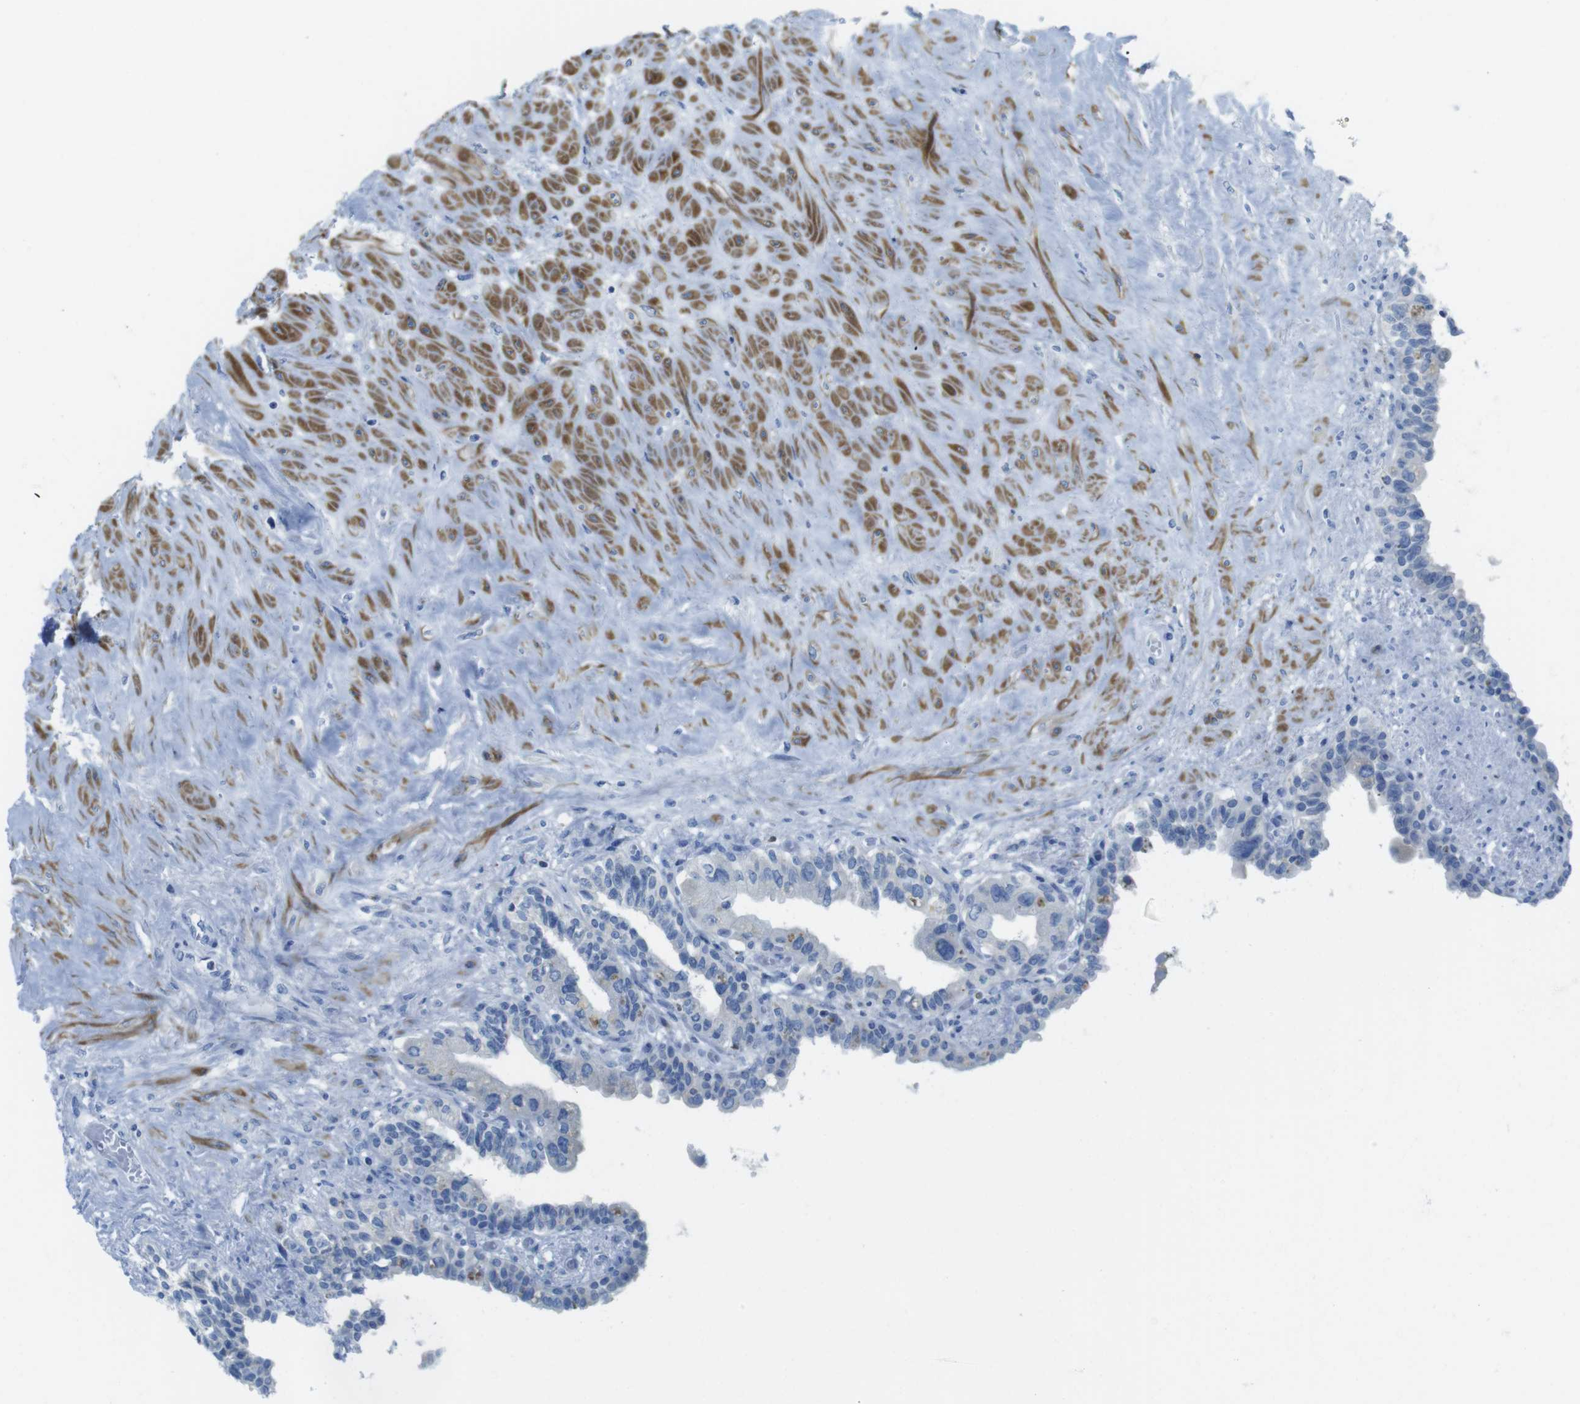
{"staining": {"intensity": "negative", "quantity": "none", "location": "none"}, "tissue": "seminal vesicle", "cell_type": "Glandular cells", "image_type": "normal", "snomed": [{"axis": "morphology", "description": "Normal tissue, NOS"}, {"axis": "topography", "description": "Seminal veicle"}], "caption": "Immunohistochemistry of benign human seminal vesicle shows no positivity in glandular cells.", "gene": "ASIC5", "patient": {"sex": "male", "age": 63}}